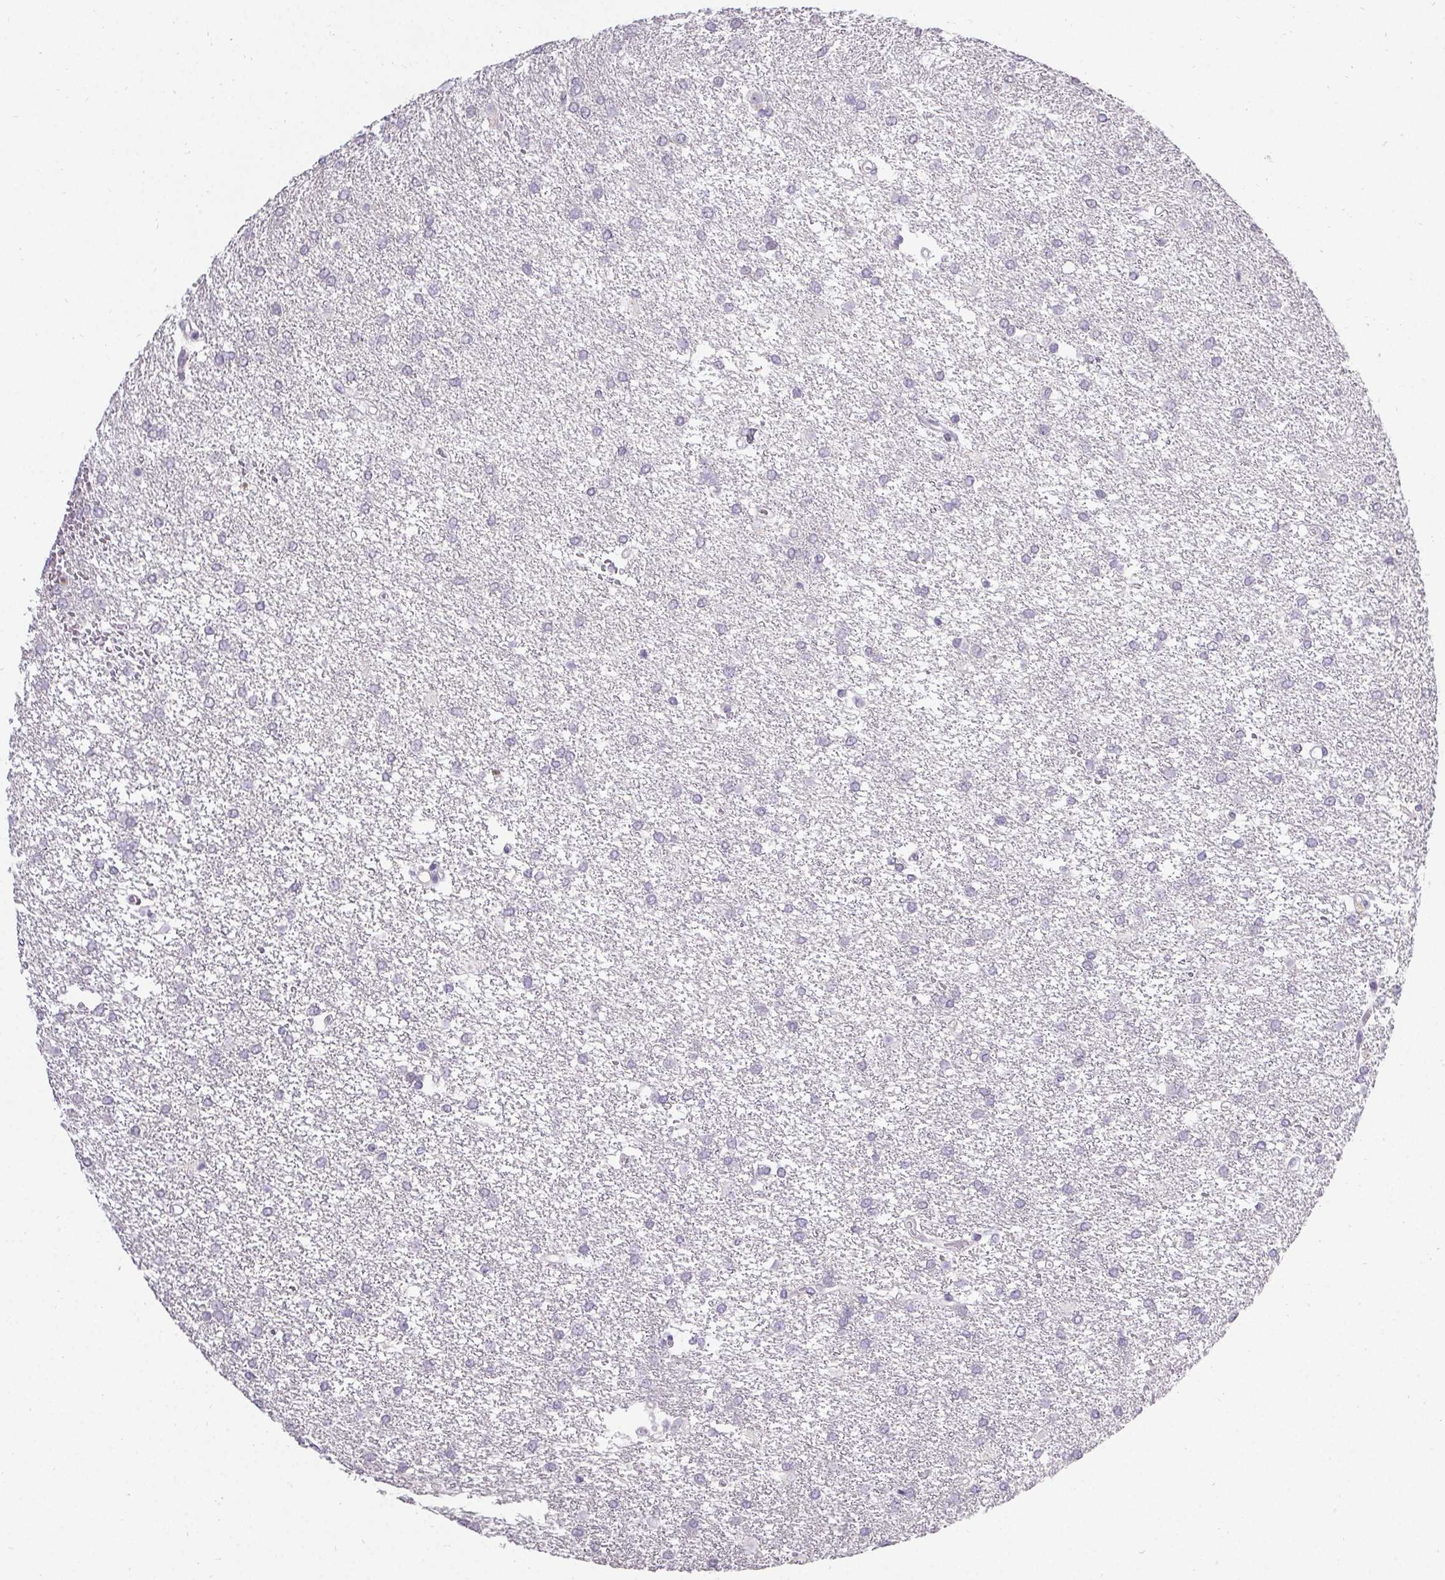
{"staining": {"intensity": "negative", "quantity": "none", "location": "none"}, "tissue": "glioma", "cell_type": "Tumor cells", "image_type": "cancer", "snomed": [{"axis": "morphology", "description": "Glioma, malignant, High grade"}, {"axis": "topography", "description": "Brain"}], "caption": "Immunohistochemistry (IHC) micrograph of neoplastic tissue: malignant high-grade glioma stained with DAB (3,3'-diaminobenzidine) exhibits no significant protein expression in tumor cells.", "gene": "PMEL", "patient": {"sex": "female", "age": 61}}